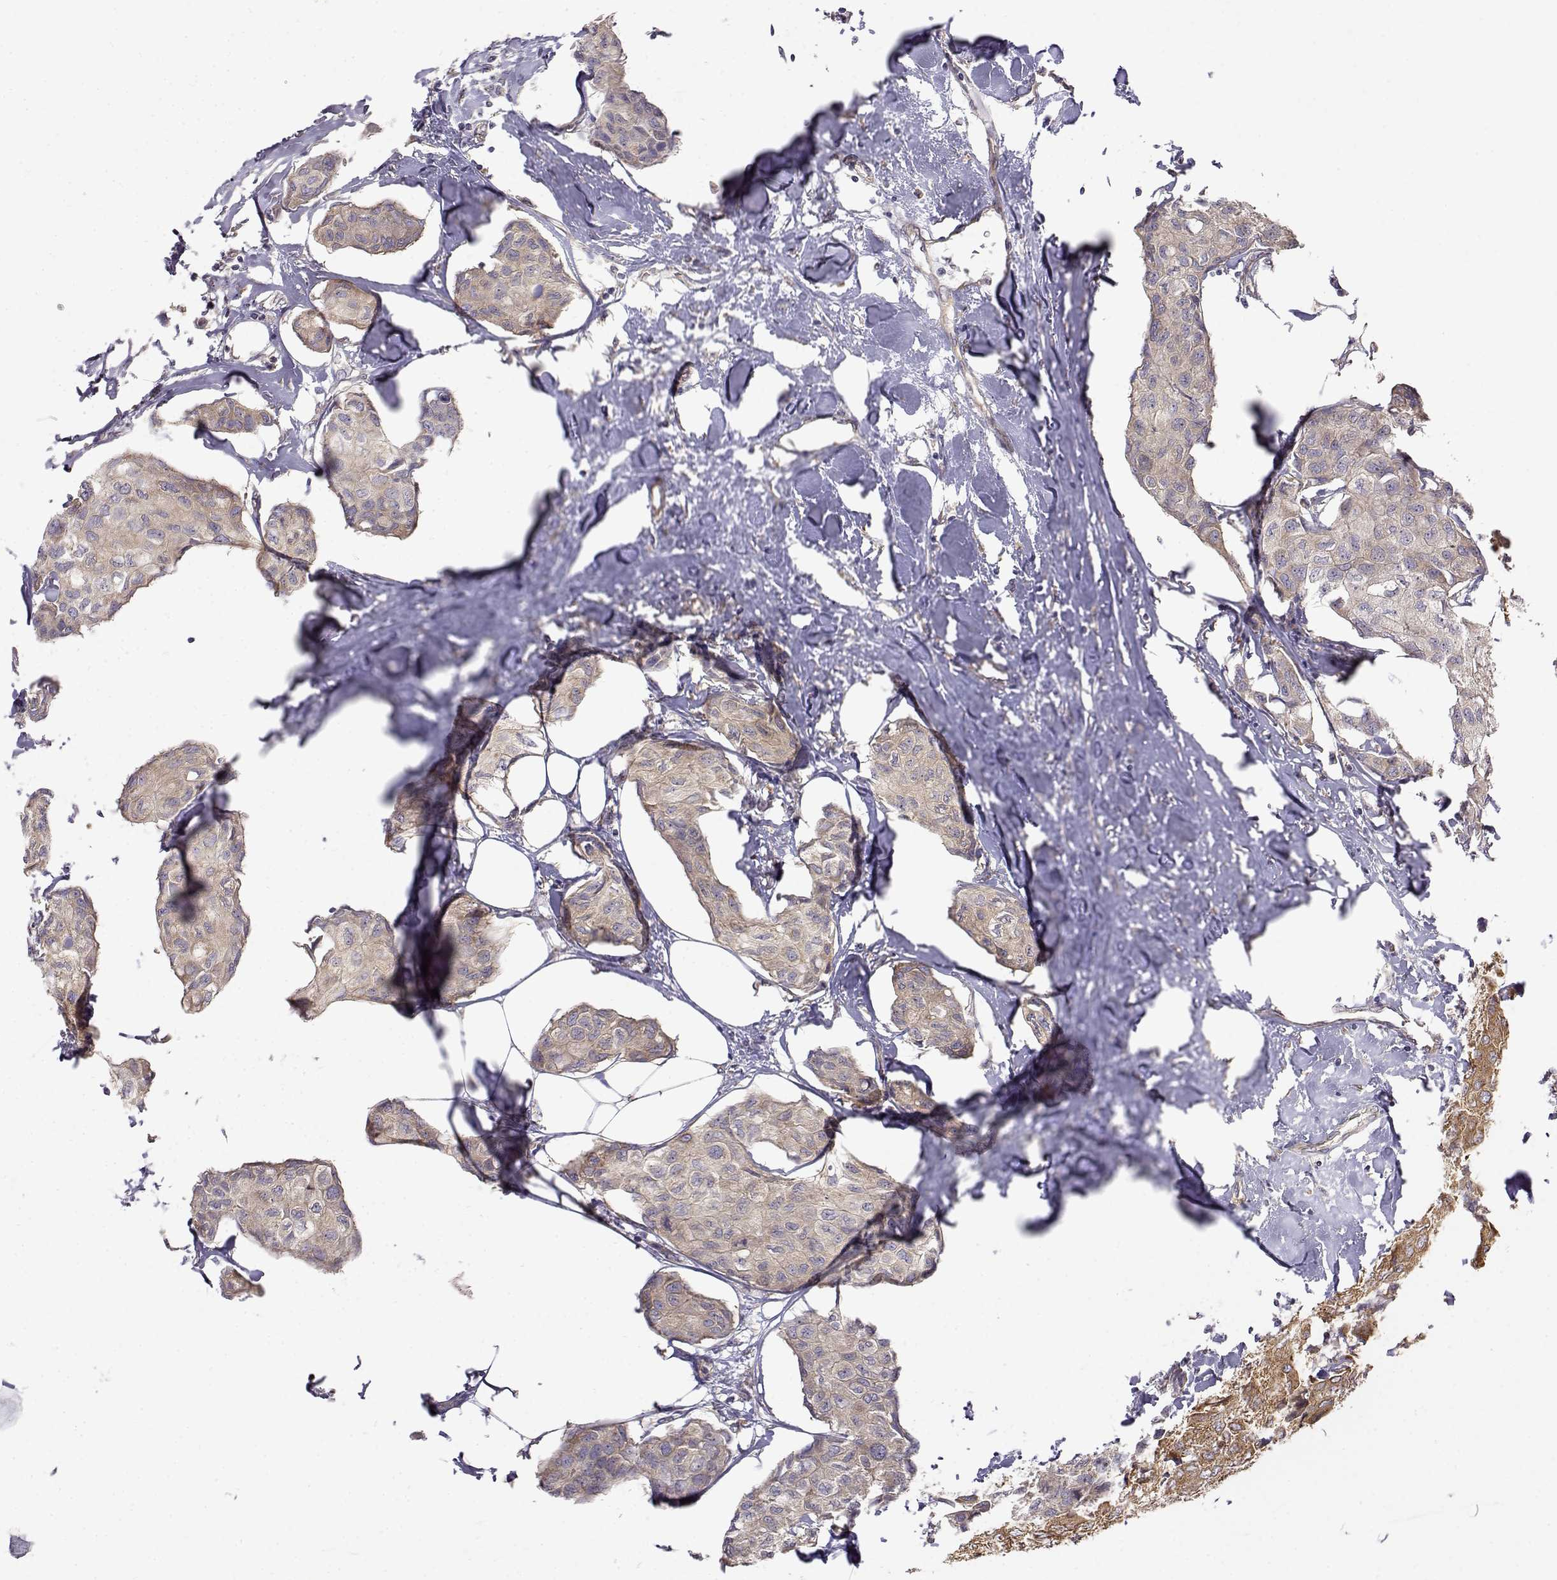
{"staining": {"intensity": "weak", "quantity": ">75%", "location": "cytoplasmic/membranous"}, "tissue": "breast cancer", "cell_type": "Tumor cells", "image_type": "cancer", "snomed": [{"axis": "morphology", "description": "Duct carcinoma"}, {"axis": "topography", "description": "Breast"}], "caption": "Protein staining of breast cancer (infiltrating ductal carcinoma) tissue exhibits weak cytoplasmic/membranous staining in about >75% of tumor cells. Ihc stains the protein of interest in brown and the nuclei are stained blue.", "gene": "PAIP1", "patient": {"sex": "female", "age": 80}}